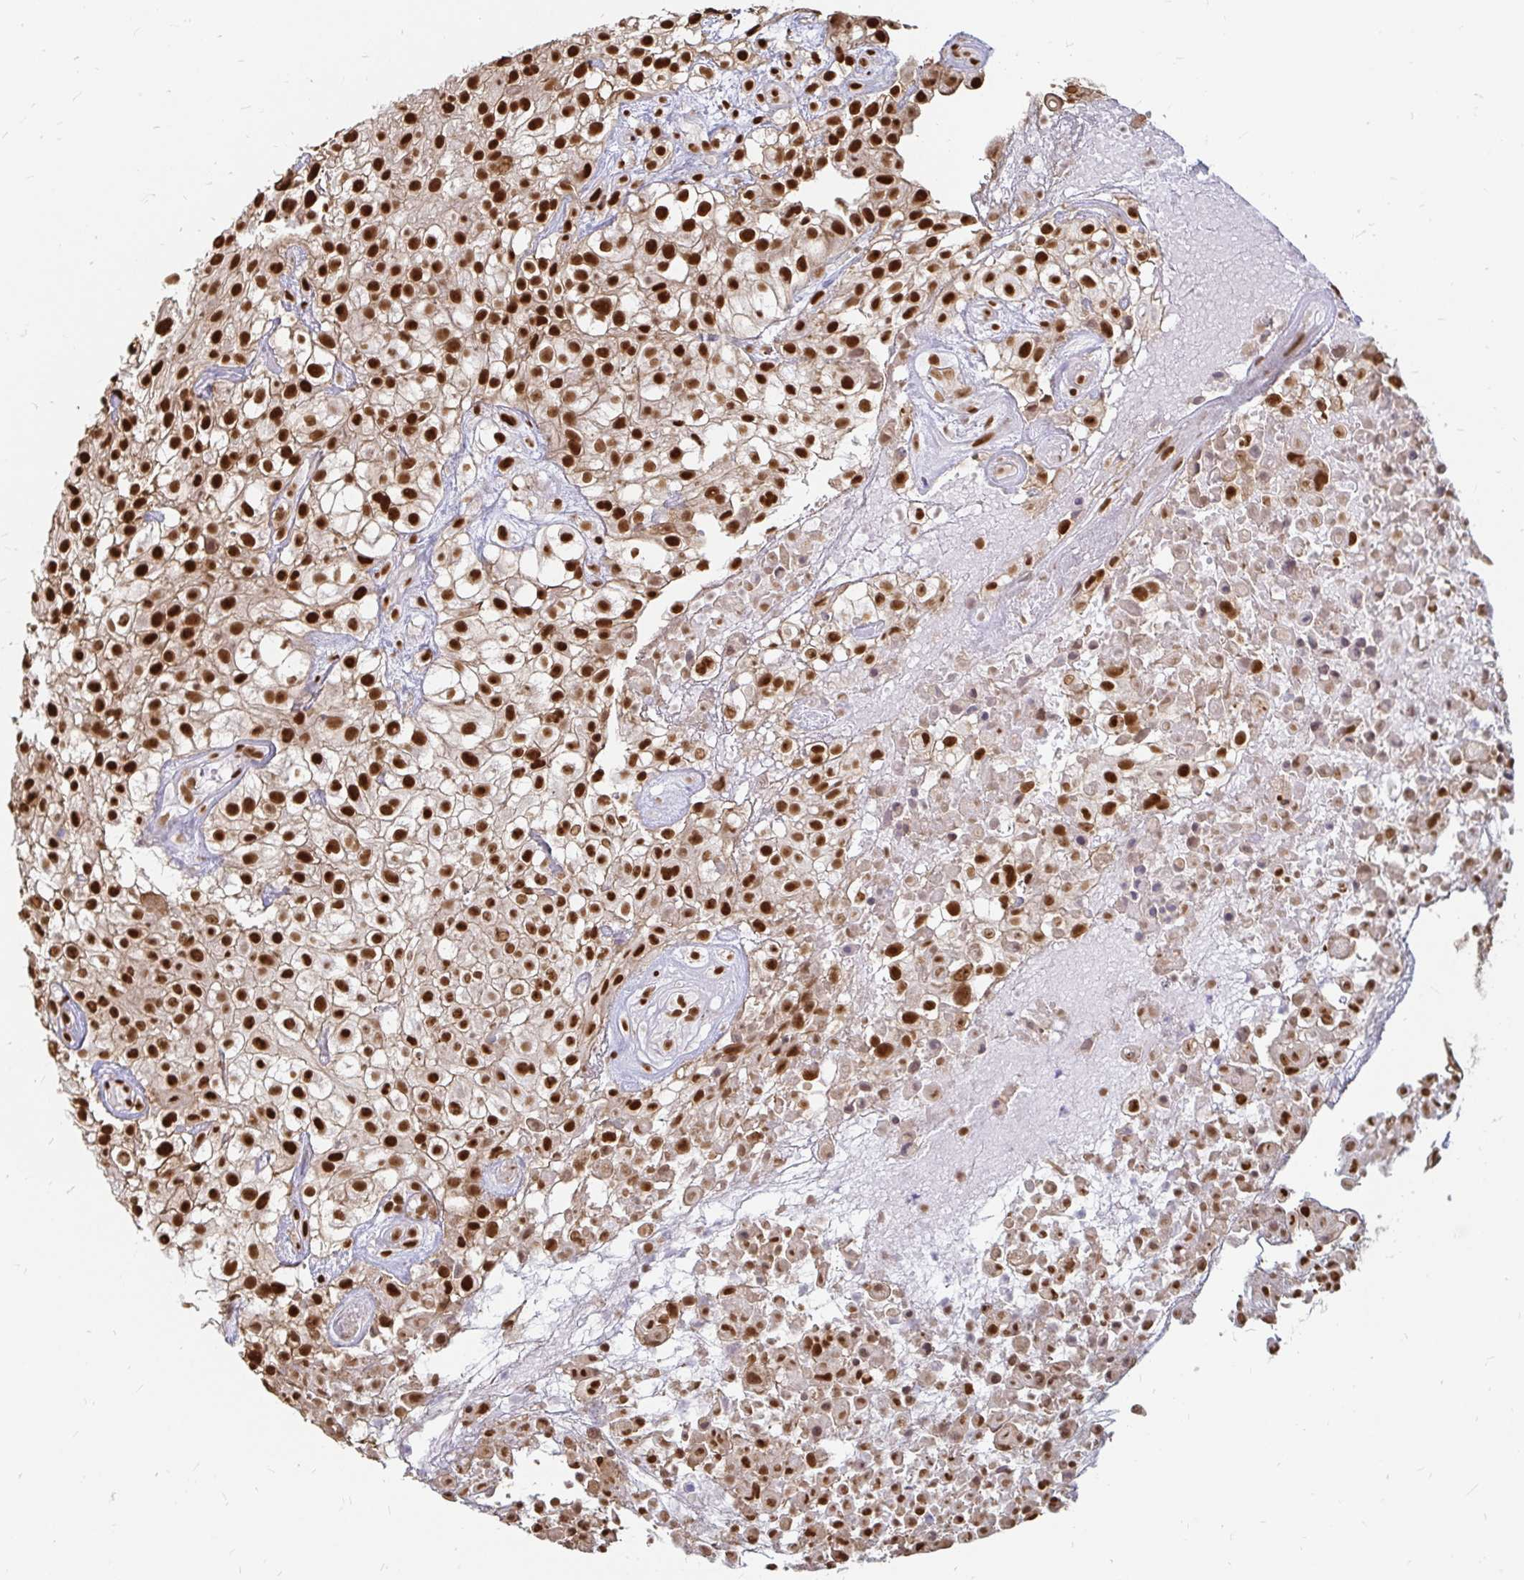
{"staining": {"intensity": "strong", "quantity": ">75%", "location": "nuclear"}, "tissue": "urothelial cancer", "cell_type": "Tumor cells", "image_type": "cancer", "snomed": [{"axis": "morphology", "description": "Urothelial carcinoma, High grade"}, {"axis": "topography", "description": "Urinary bladder"}], "caption": "The immunohistochemical stain shows strong nuclear positivity in tumor cells of urothelial cancer tissue.", "gene": "HNRNPU", "patient": {"sex": "male", "age": 56}}